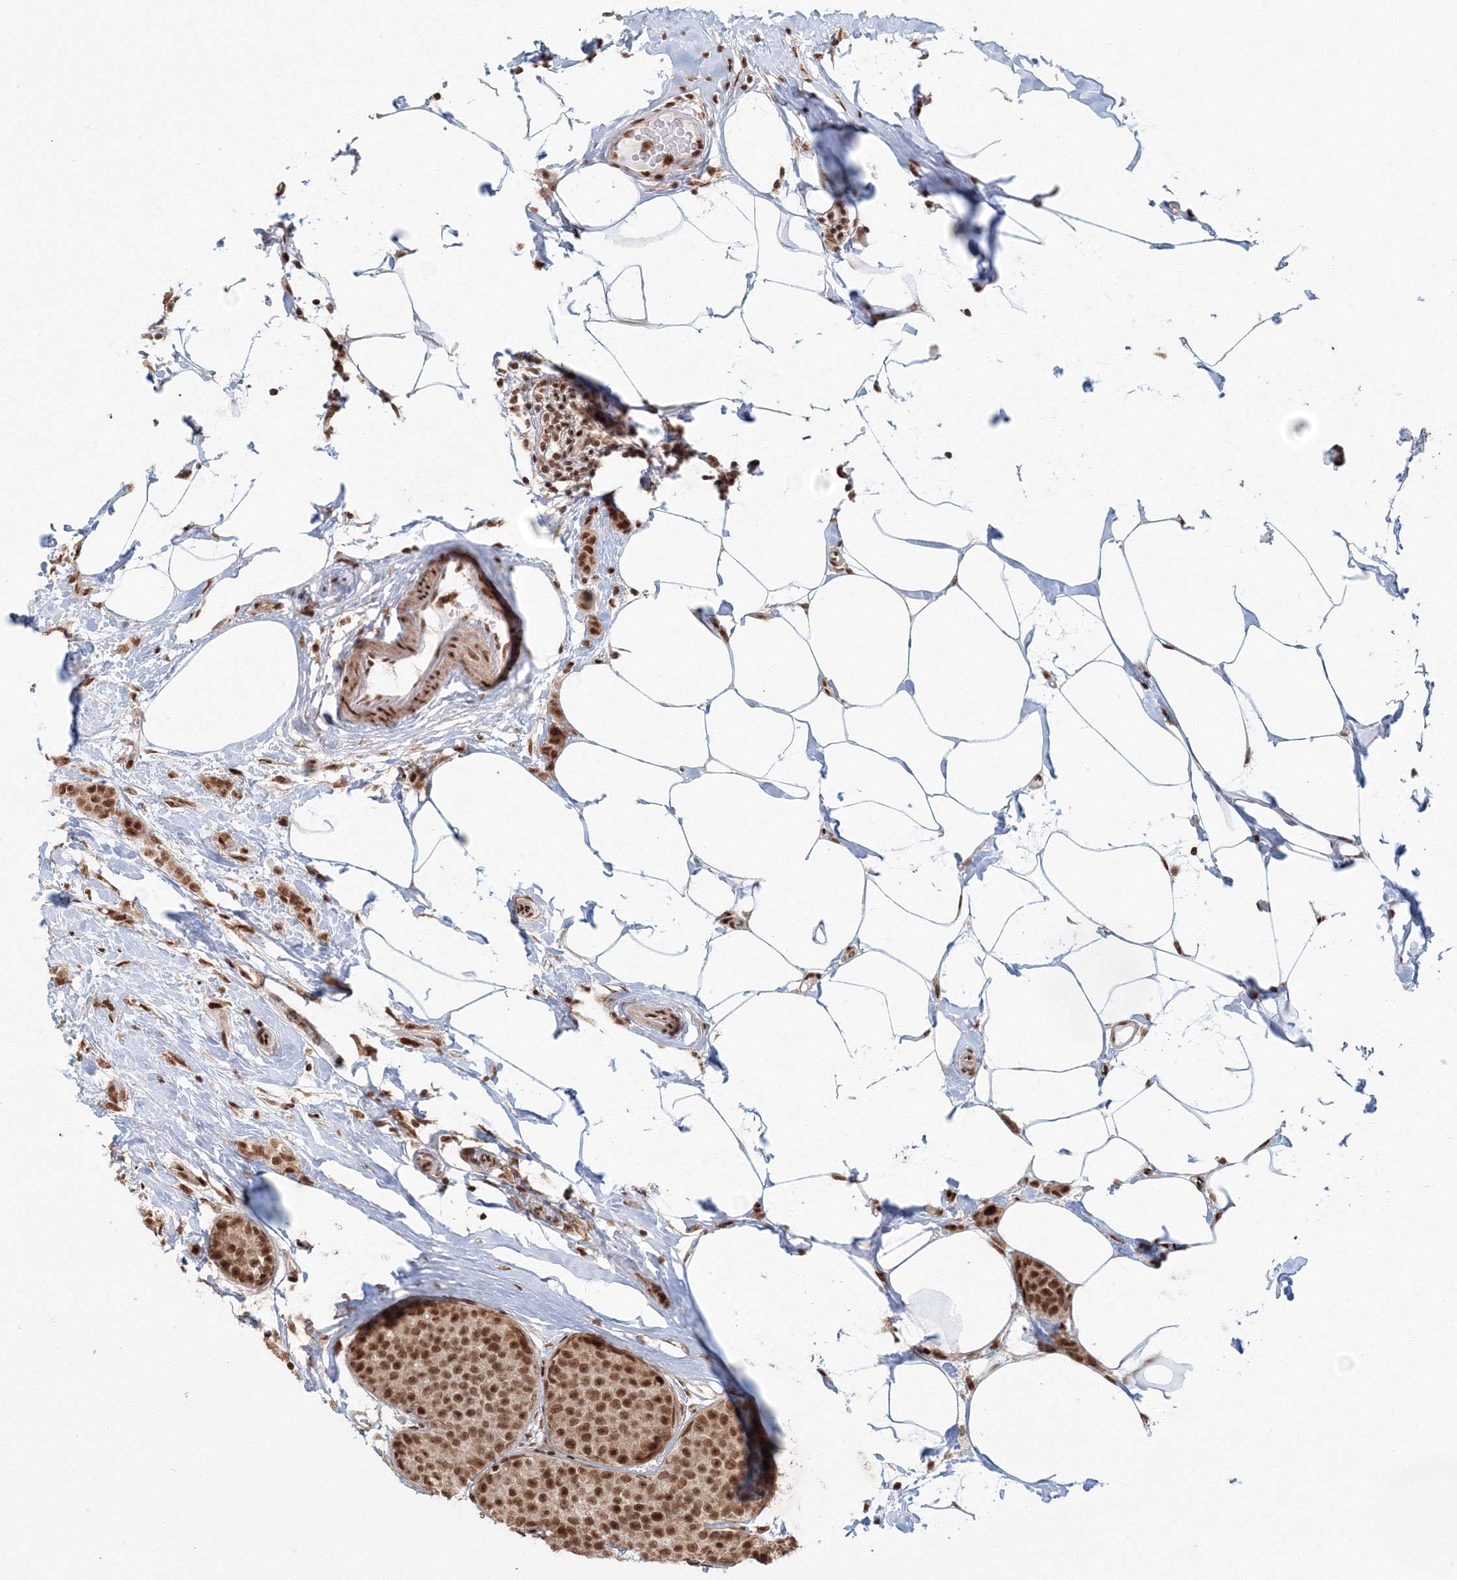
{"staining": {"intensity": "moderate", "quantity": ">75%", "location": "nuclear"}, "tissue": "breast cancer", "cell_type": "Tumor cells", "image_type": "cancer", "snomed": [{"axis": "morphology", "description": "Lobular carcinoma, in situ"}, {"axis": "morphology", "description": "Lobular carcinoma"}, {"axis": "topography", "description": "Breast"}], "caption": "Breast lobular carcinoma stained with a protein marker demonstrates moderate staining in tumor cells.", "gene": "KIF20A", "patient": {"sex": "female", "age": 41}}